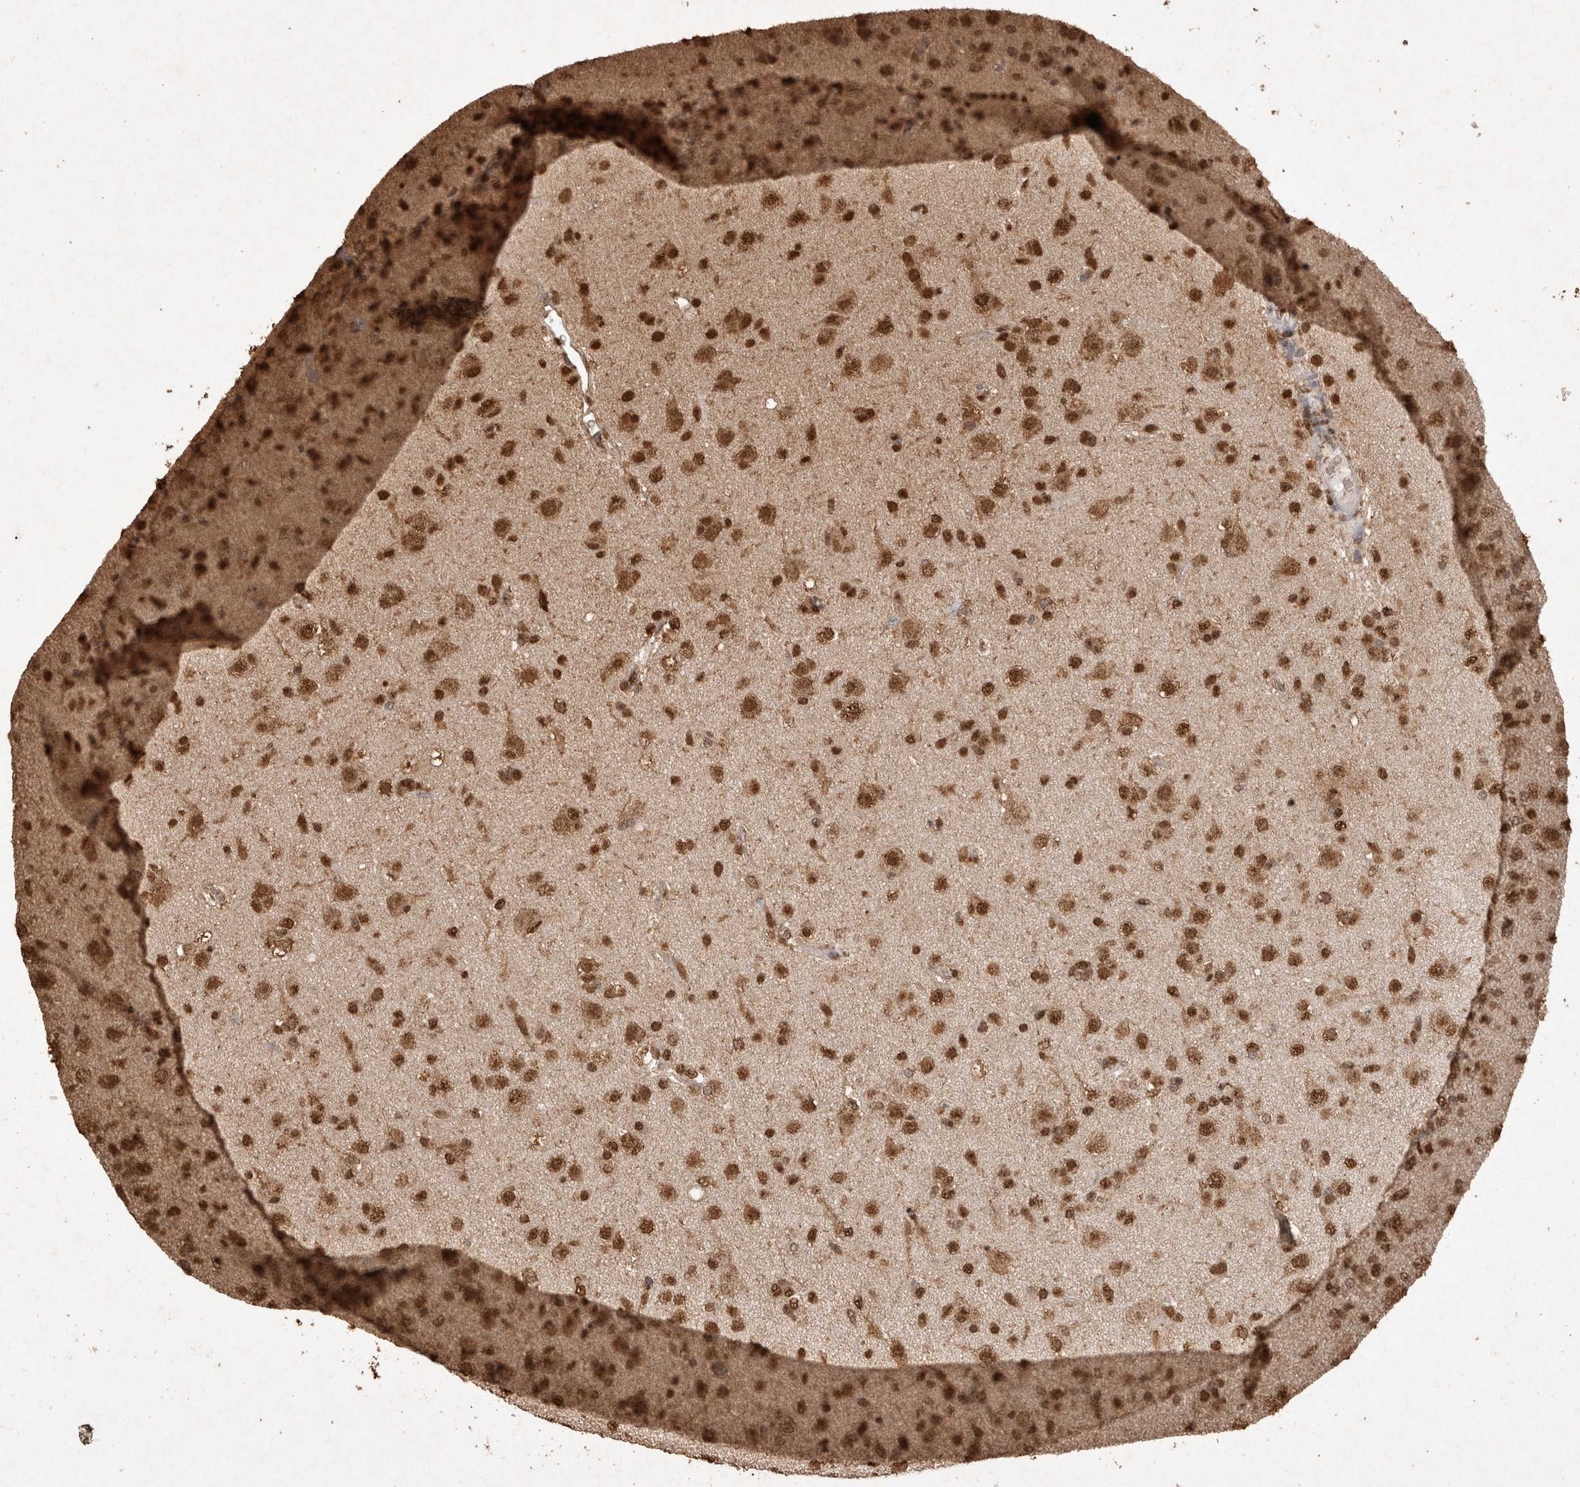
{"staining": {"intensity": "strong", "quantity": ">75%", "location": "nuclear"}, "tissue": "glioma", "cell_type": "Tumor cells", "image_type": "cancer", "snomed": [{"axis": "morphology", "description": "Glioma, malignant, Low grade"}, {"axis": "topography", "description": "Brain"}], "caption": "The histopathology image displays immunohistochemical staining of glioma. There is strong nuclear staining is identified in approximately >75% of tumor cells. (Brightfield microscopy of DAB IHC at high magnification).", "gene": "OAS2", "patient": {"sex": "male", "age": 65}}